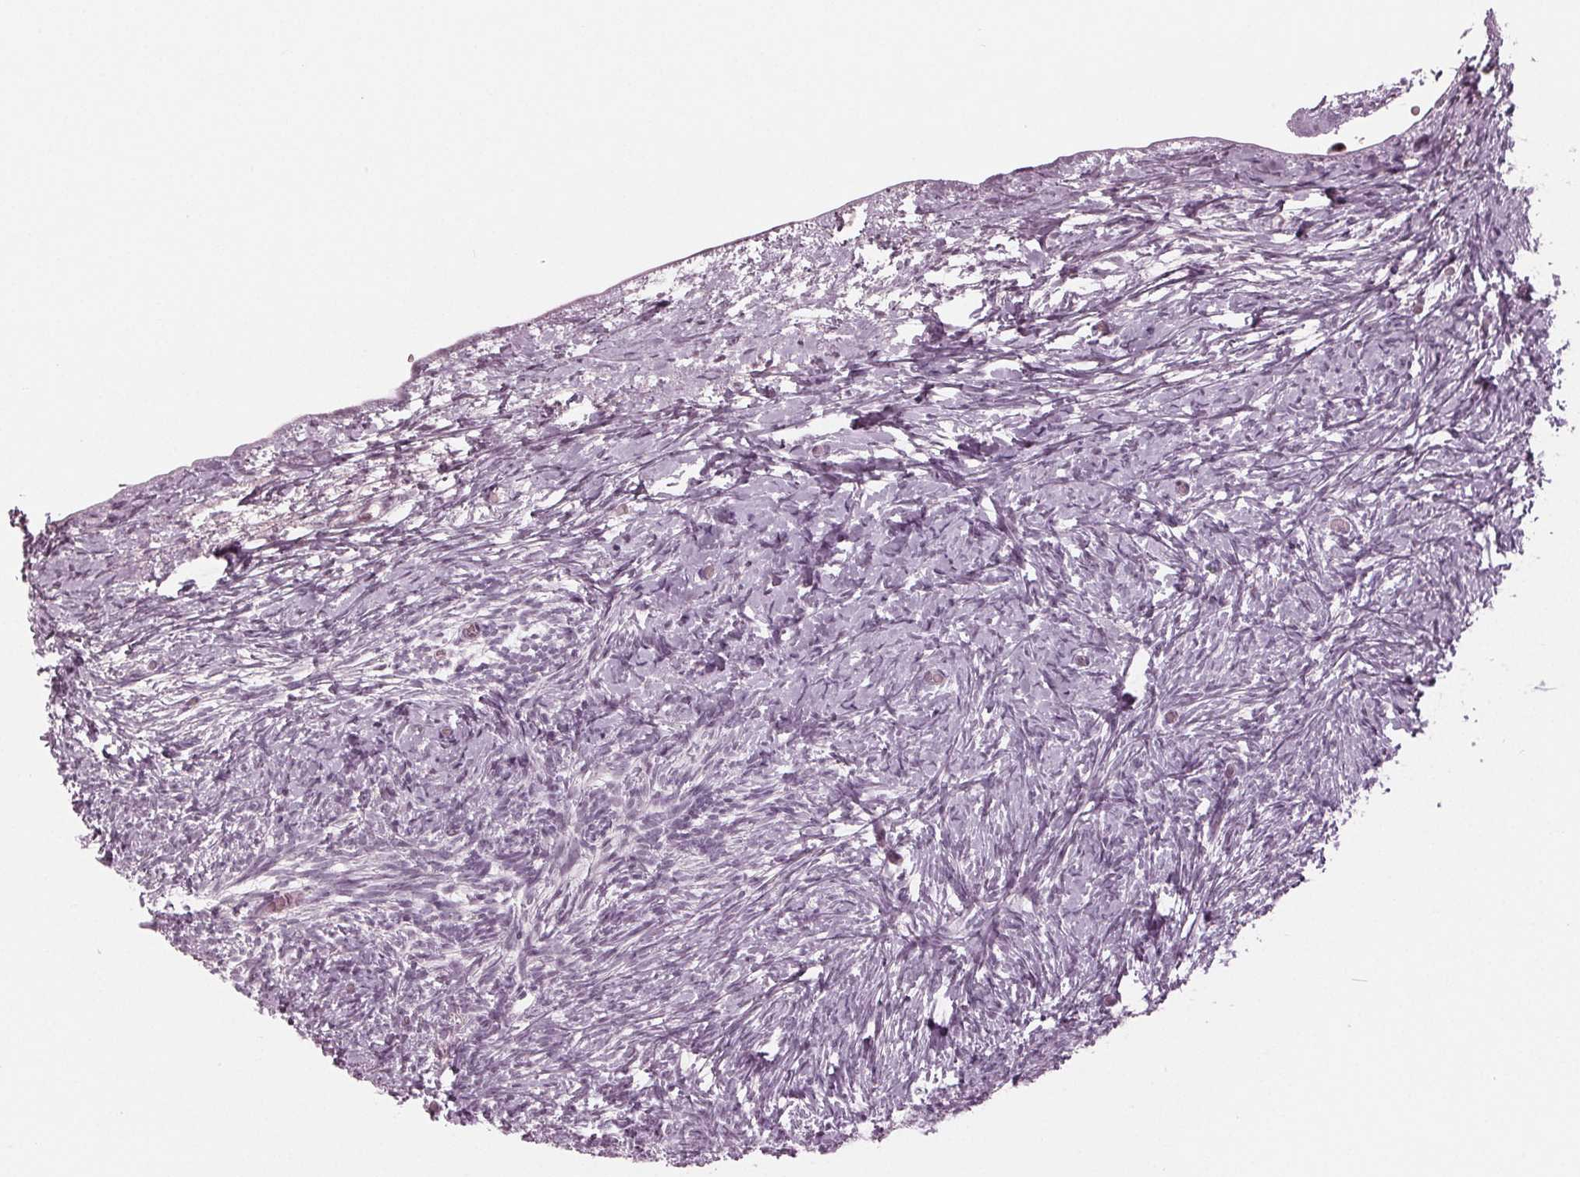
{"staining": {"intensity": "negative", "quantity": "none", "location": "none"}, "tissue": "ovary", "cell_type": "Follicle cells", "image_type": "normal", "snomed": [{"axis": "morphology", "description": "Normal tissue, NOS"}, {"axis": "topography", "description": "Ovary"}], "caption": "The image demonstrates no staining of follicle cells in benign ovary.", "gene": "ADPRHL1", "patient": {"sex": "female", "age": 39}}